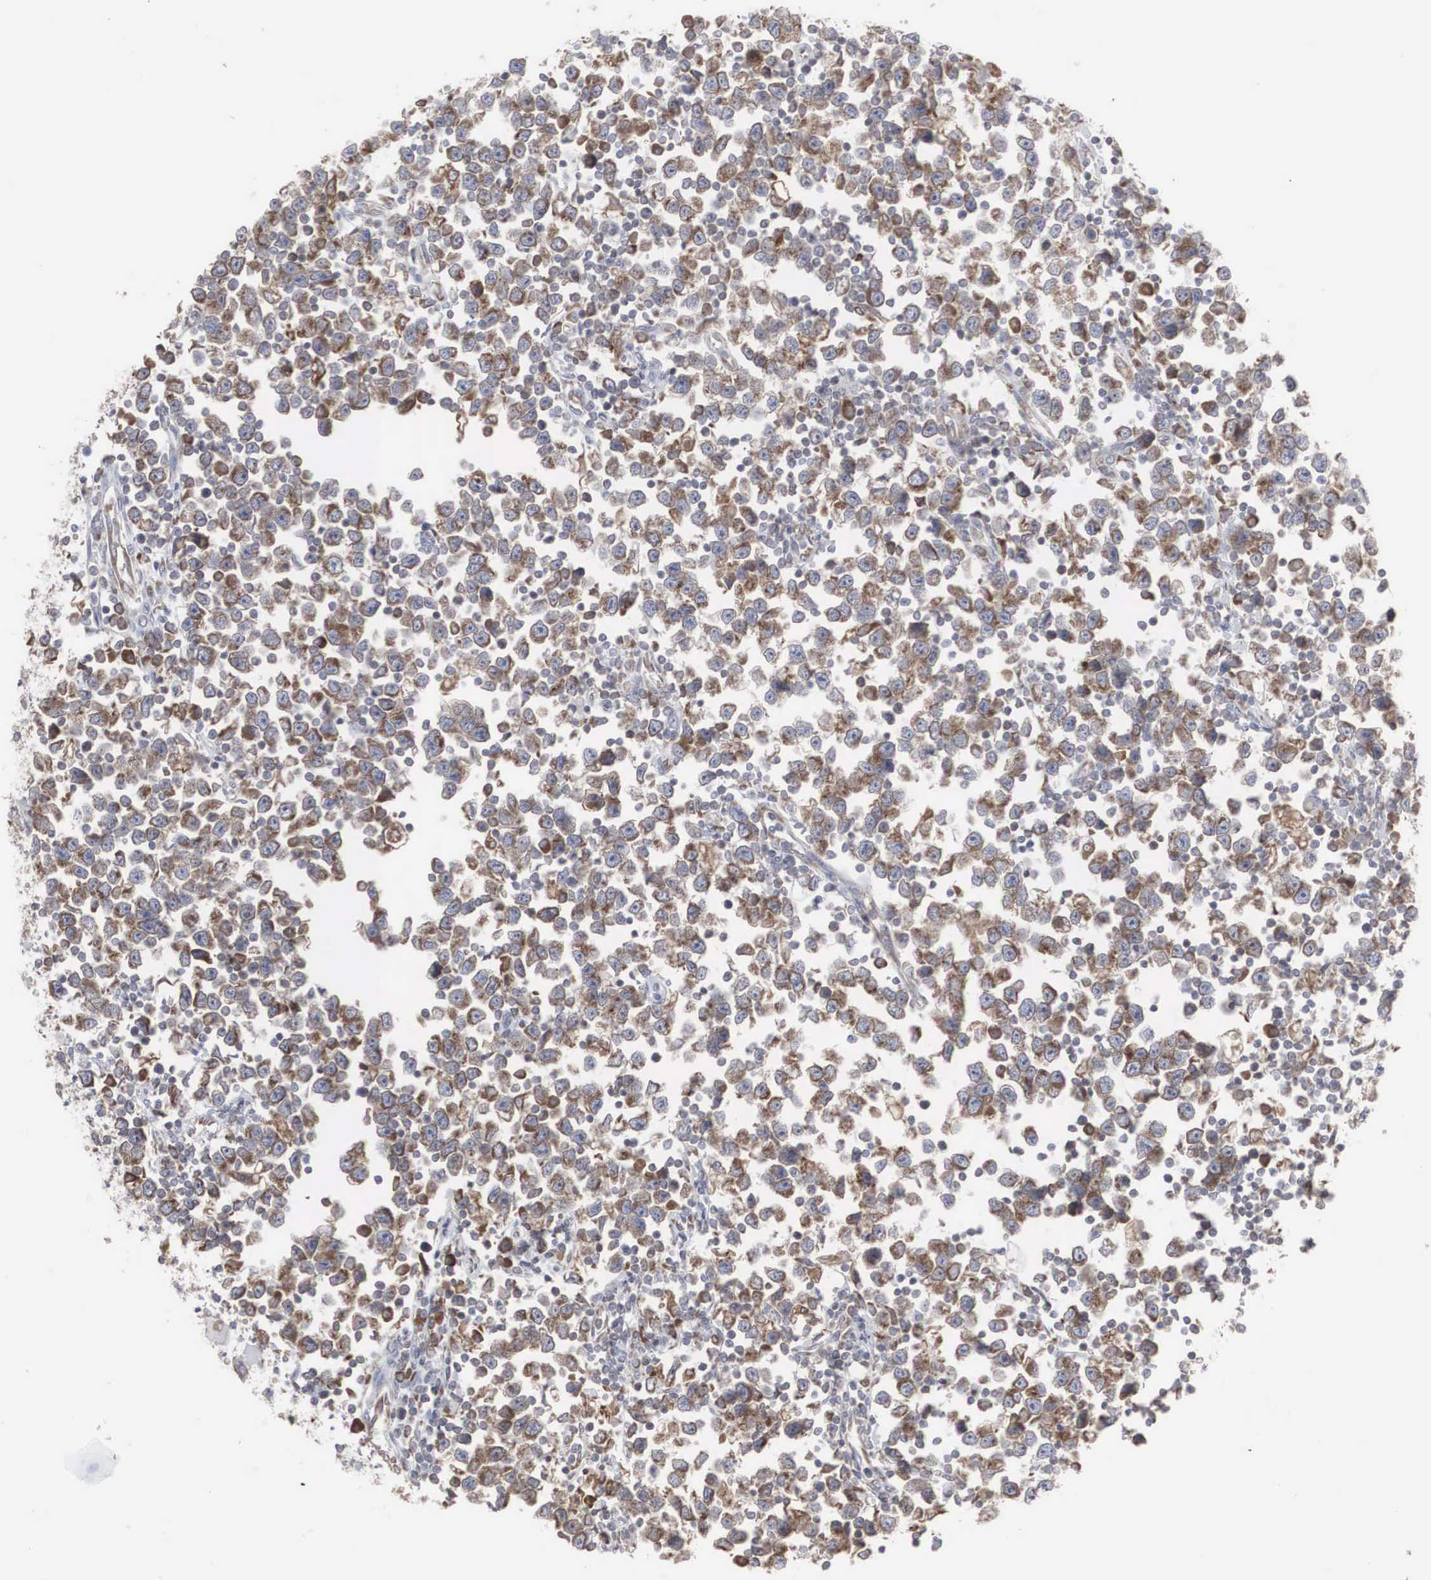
{"staining": {"intensity": "moderate", "quantity": ">75%", "location": "cytoplasmic/membranous"}, "tissue": "testis cancer", "cell_type": "Tumor cells", "image_type": "cancer", "snomed": [{"axis": "morphology", "description": "Seminoma, NOS"}, {"axis": "topography", "description": "Testis"}], "caption": "Moderate cytoplasmic/membranous protein staining is appreciated in about >75% of tumor cells in testis seminoma. The staining was performed using DAB to visualize the protein expression in brown, while the nuclei were stained in blue with hematoxylin (Magnification: 20x).", "gene": "MIA2", "patient": {"sex": "male", "age": 43}}